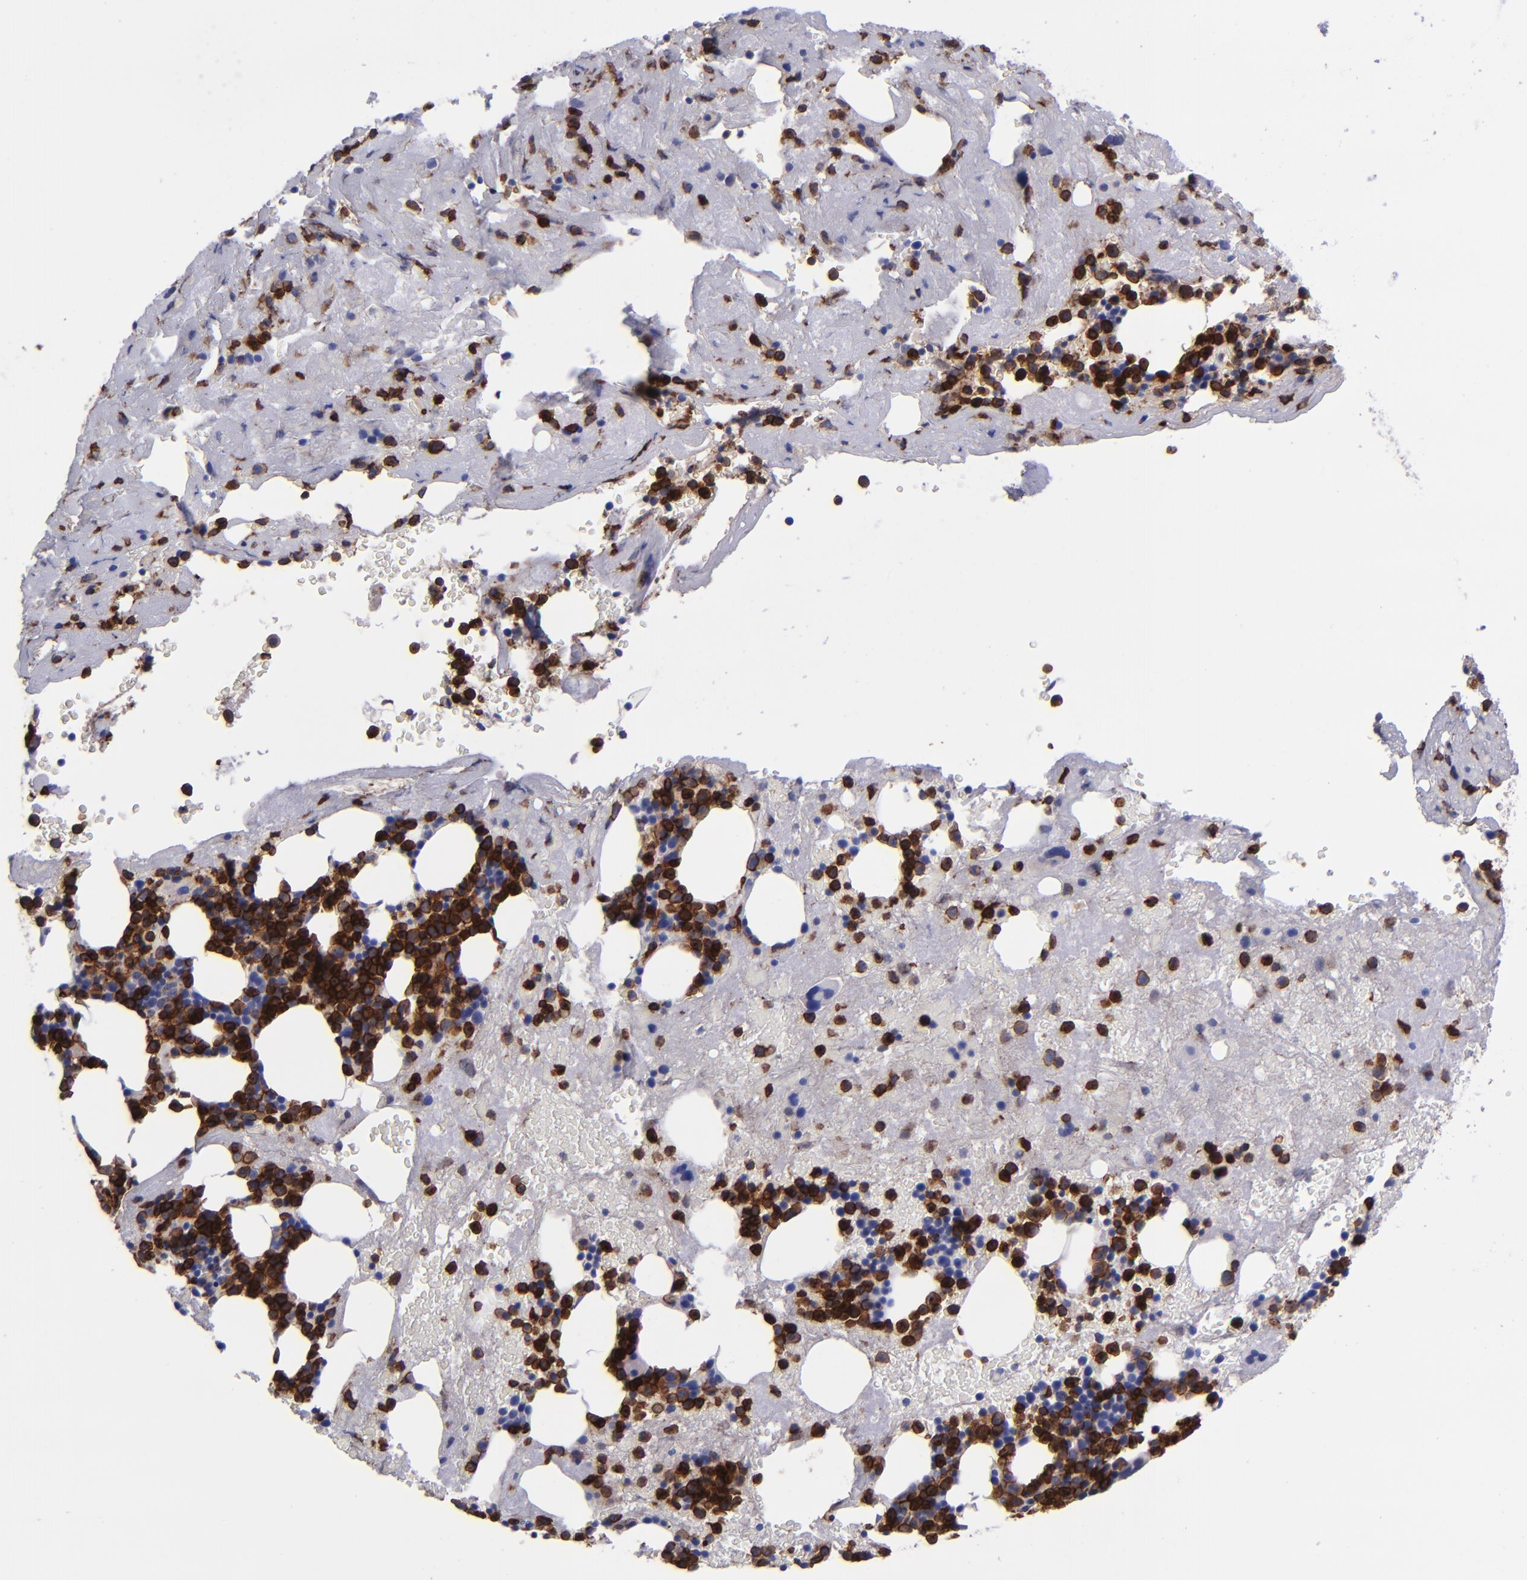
{"staining": {"intensity": "strong", "quantity": "25%-75%", "location": "cytoplasmic/membranous"}, "tissue": "bone marrow", "cell_type": "Hematopoietic cells", "image_type": "normal", "snomed": [{"axis": "morphology", "description": "Normal tissue, NOS"}, {"axis": "topography", "description": "Bone marrow"}], "caption": "Brown immunohistochemical staining in normal human bone marrow reveals strong cytoplasmic/membranous staining in approximately 25%-75% of hematopoietic cells.", "gene": "ICAM3", "patient": {"sex": "male", "age": 76}}